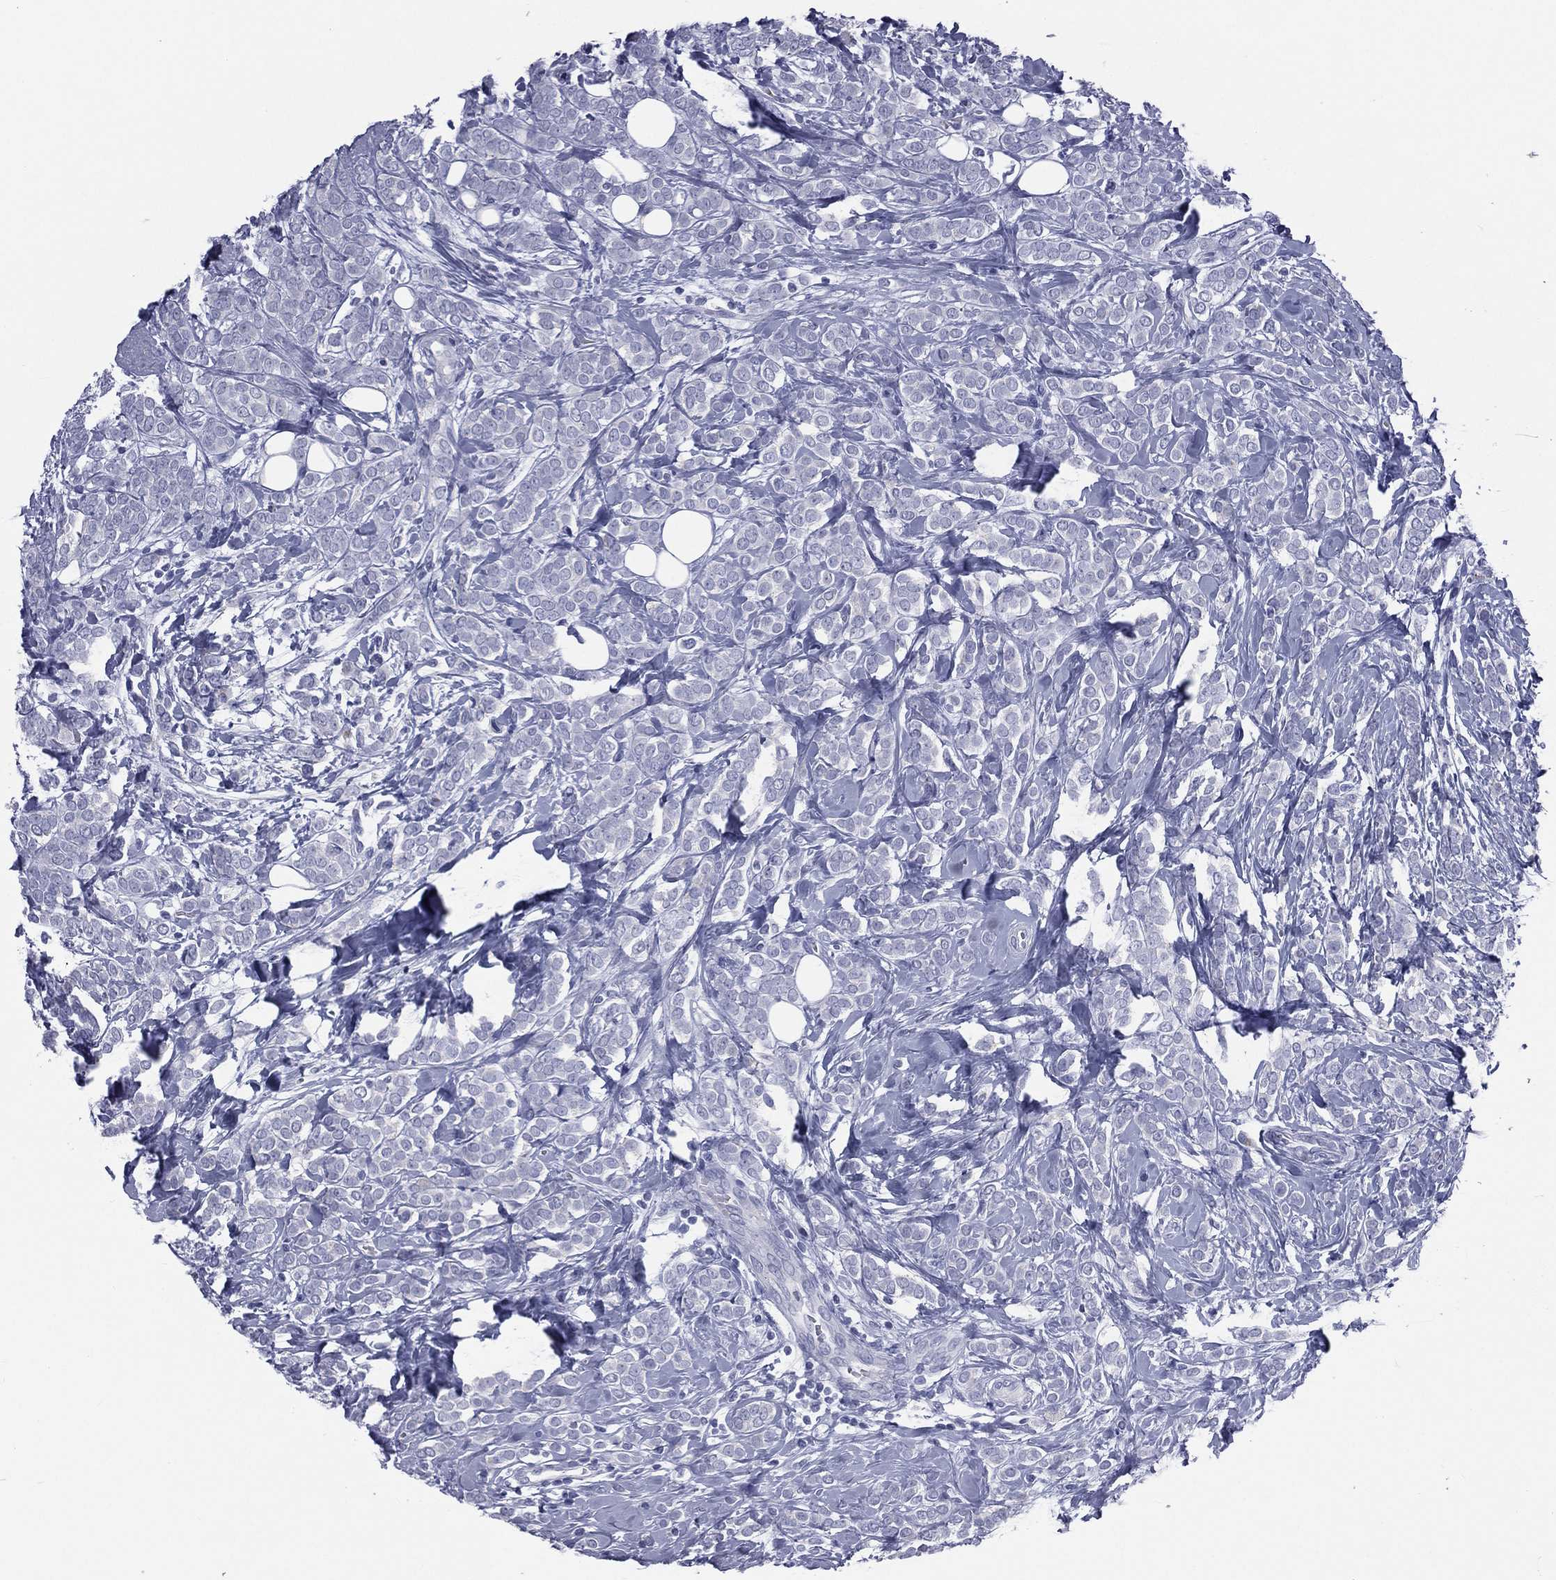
{"staining": {"intensity": "negative", "quantity": "none", "location": "none"}, "tissue": "breast cancer", "cell_type": "Tumor cells", "image_type": "cancer", "snomed": [{"axis": "morphology", "description": "Lobular carcinoma"}, {"axis": "topography", "description": "Breast"}], "caption": "Immunohistochemistry (IHC) of breast lobular carcinoma reveals no positivity in tumor cells.", "gene": "MLN", "patient": {"sex": "female", "age": 49}}